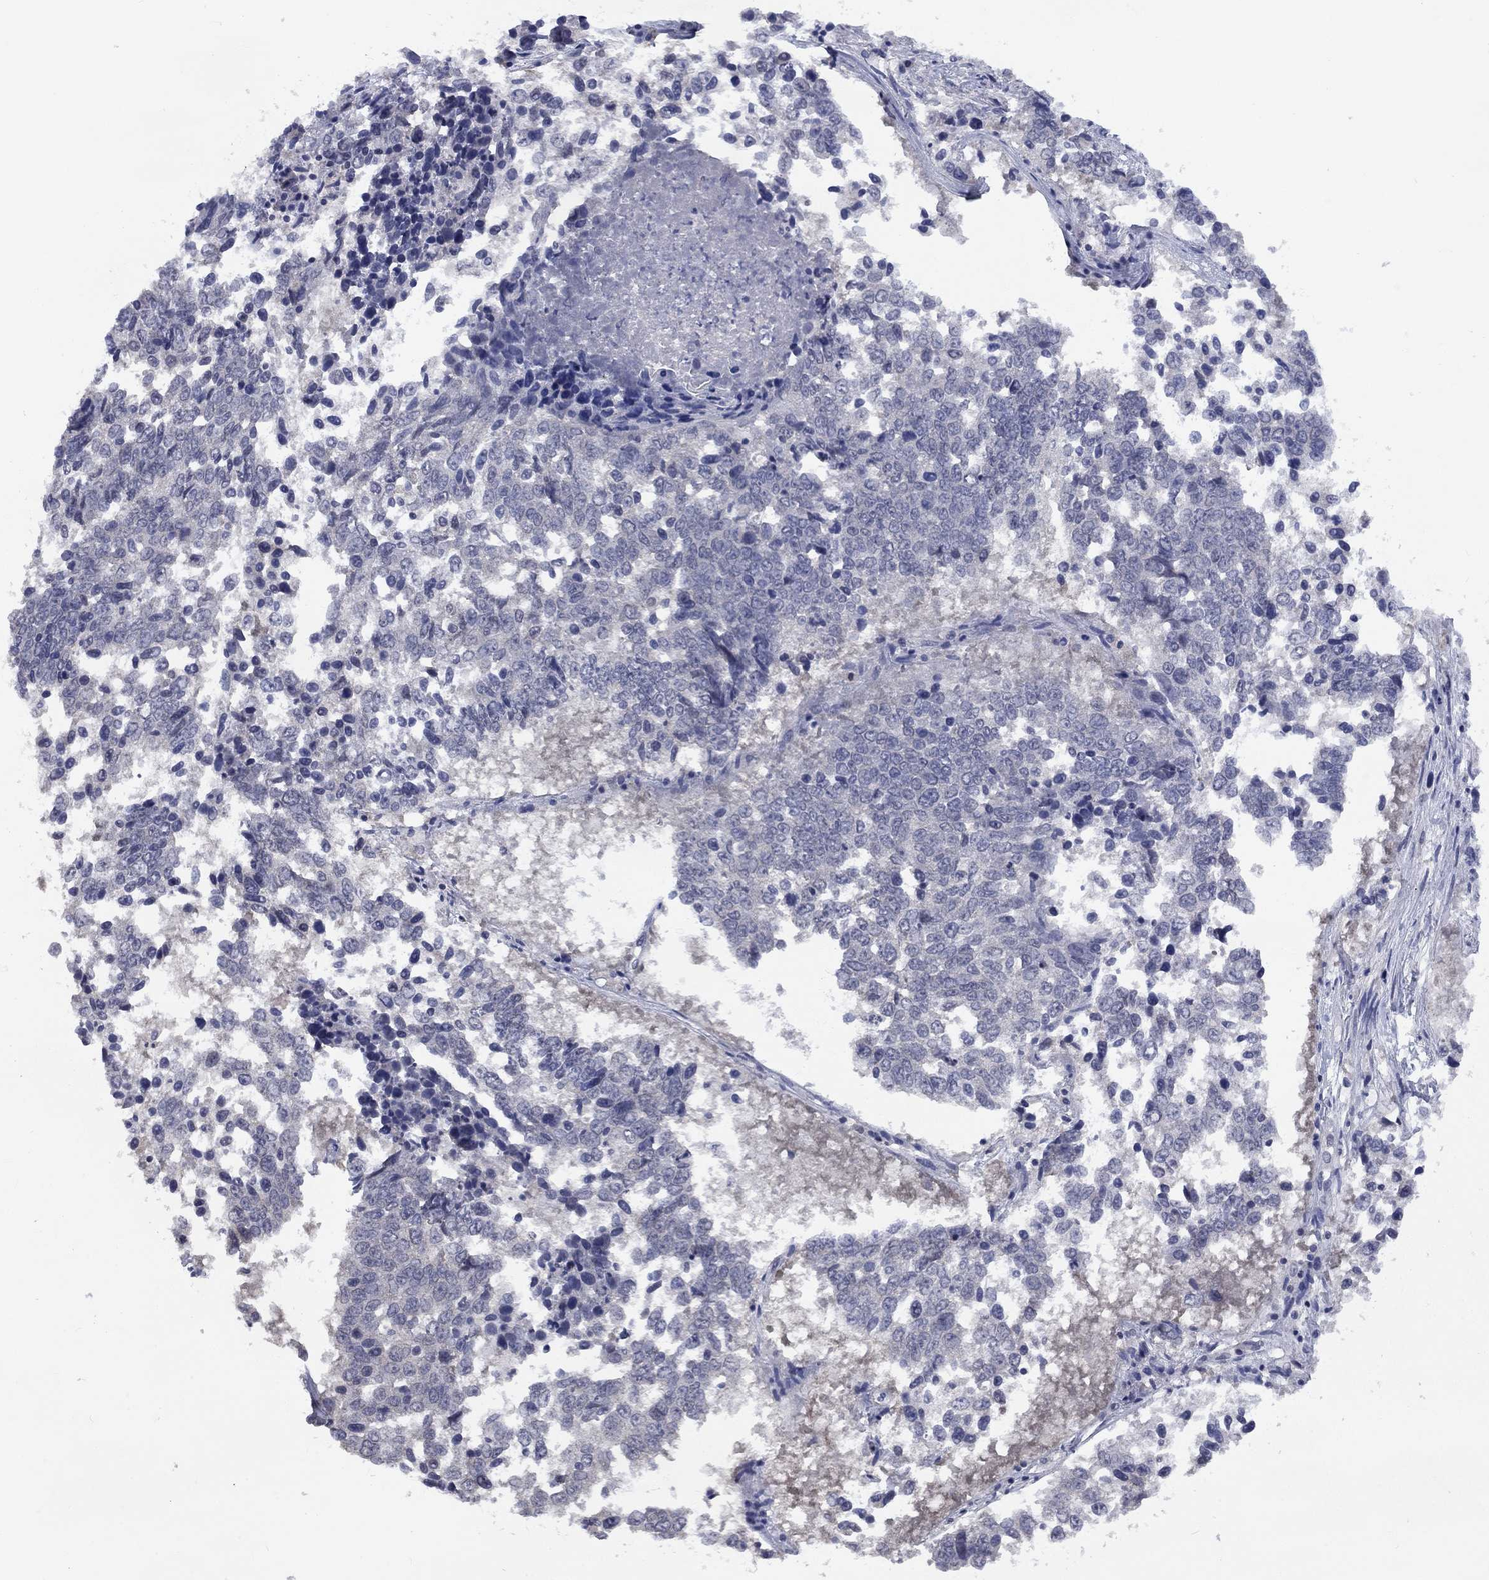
{"staining": {"intensity": "negative", "quantity": "none", "location": "none"}, "tissue": "lung cancer", "cell_type": "Tumor cells", "image_type": "cancer", "snomed": [{"axis": "morphology", "description": "Squamous cell carcinoma, NOS"}, {"axis": "topography", "description": "Lung"}], "caption": "The image displays no staining of tumor cells in squamous cell carcinoma (lung). Nuclei are stained in blue.", "gene": "SPATA33", "patient": {"sex": "male", "age": 82}}